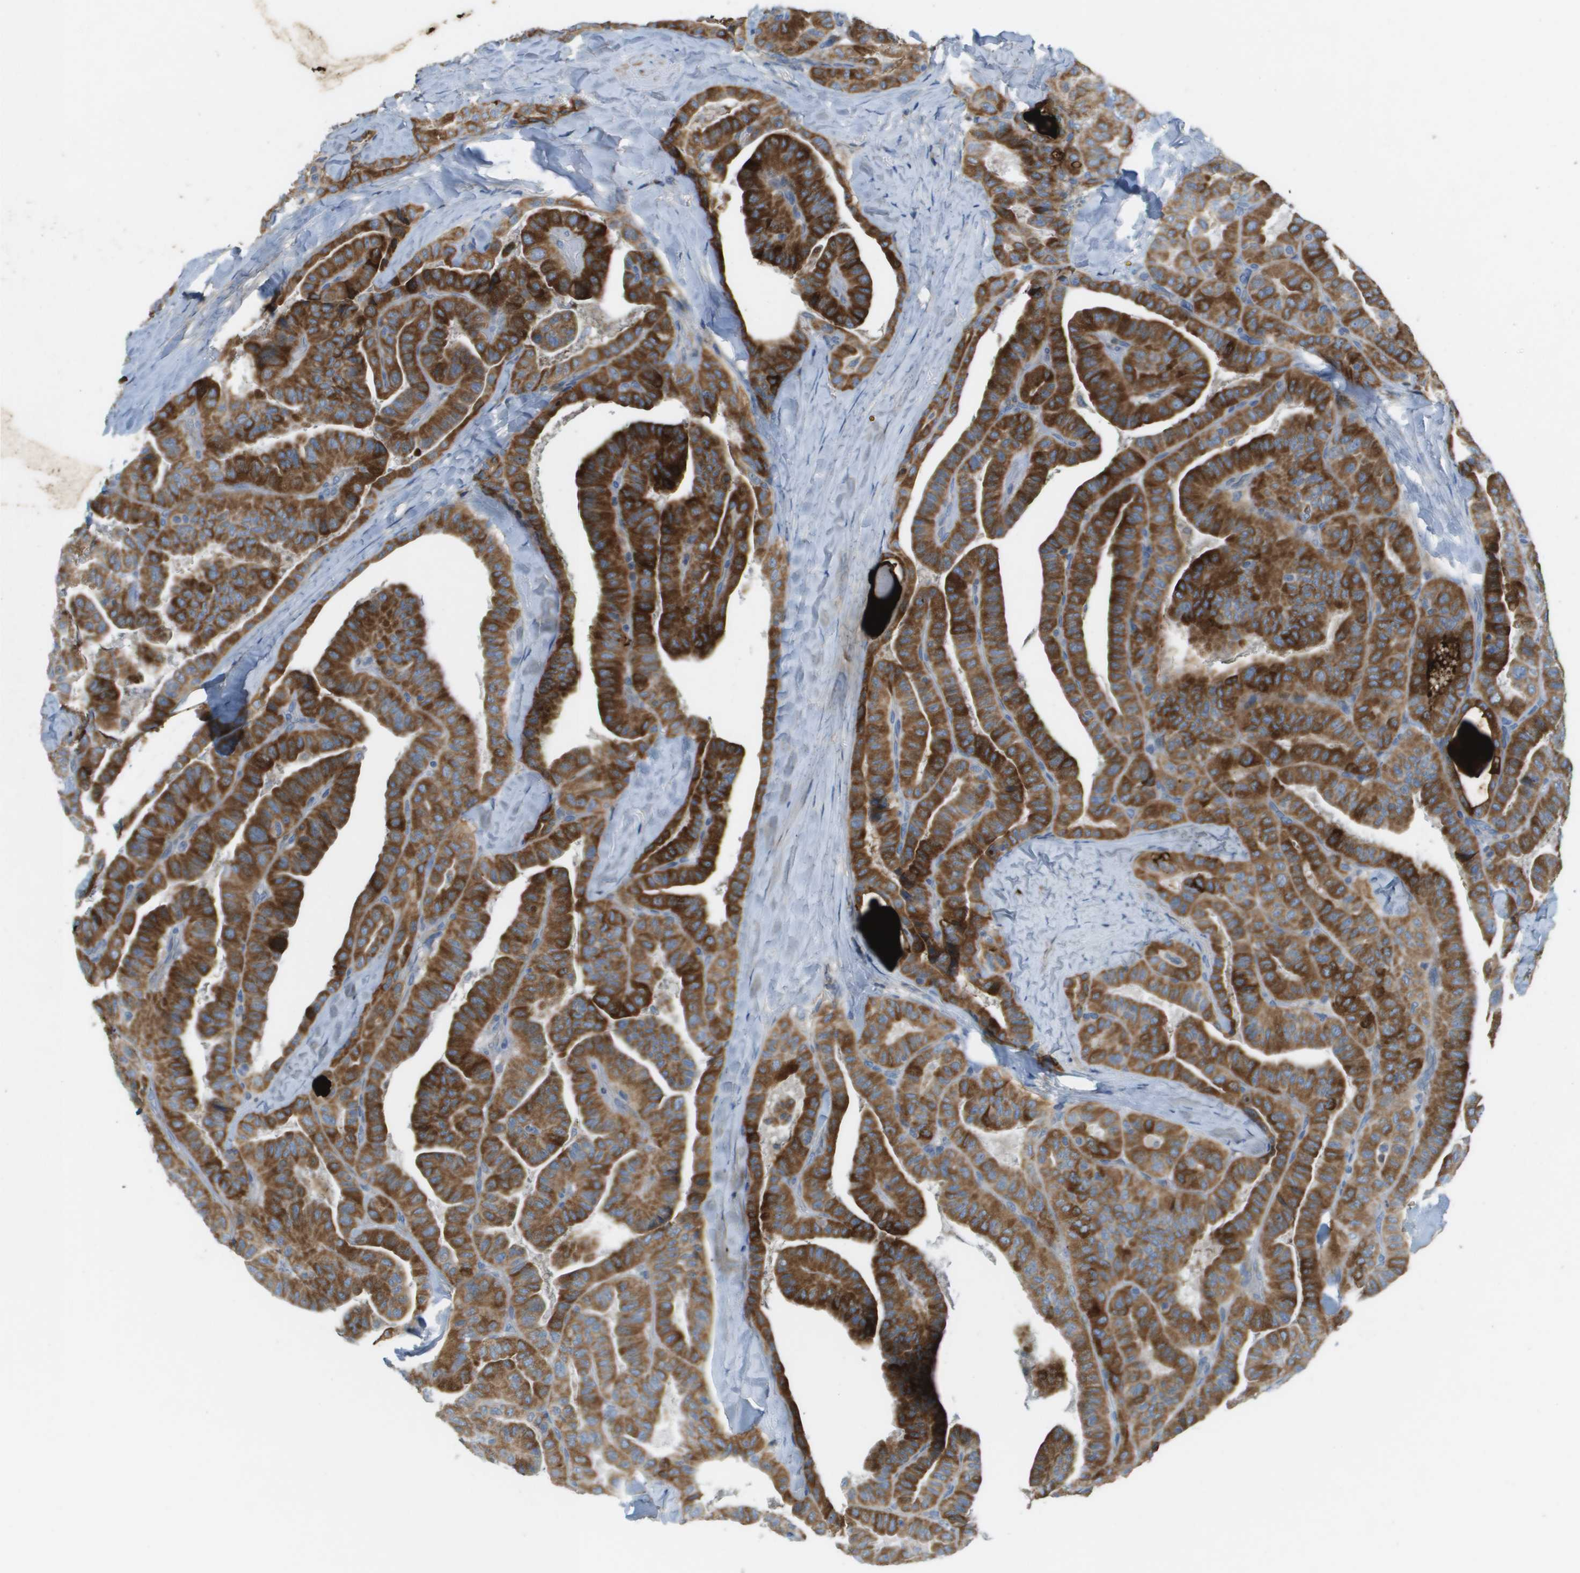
{"staining": {"intensity": "strong", "quantity": ">75%", "location": "cytoplasmic/membranous"}, "tissue": "thyroid cancer", "cell_type": "Tumor cells", "image_type": "cancer", "snomed": [{"axis": "morphology", "description": "Papillary adenocarcinoma, NOS"}, {"axis": "topography", "description": "Thyroid gland"}], "caption": "About >75% of tumor cells in thyroid cancer show strong cytoplasmic/membranous protein positivity as visualized by brown immunohistochemical staining.", "gene": "GALNT6", "patient": {"sex": "male", "age": 77}}